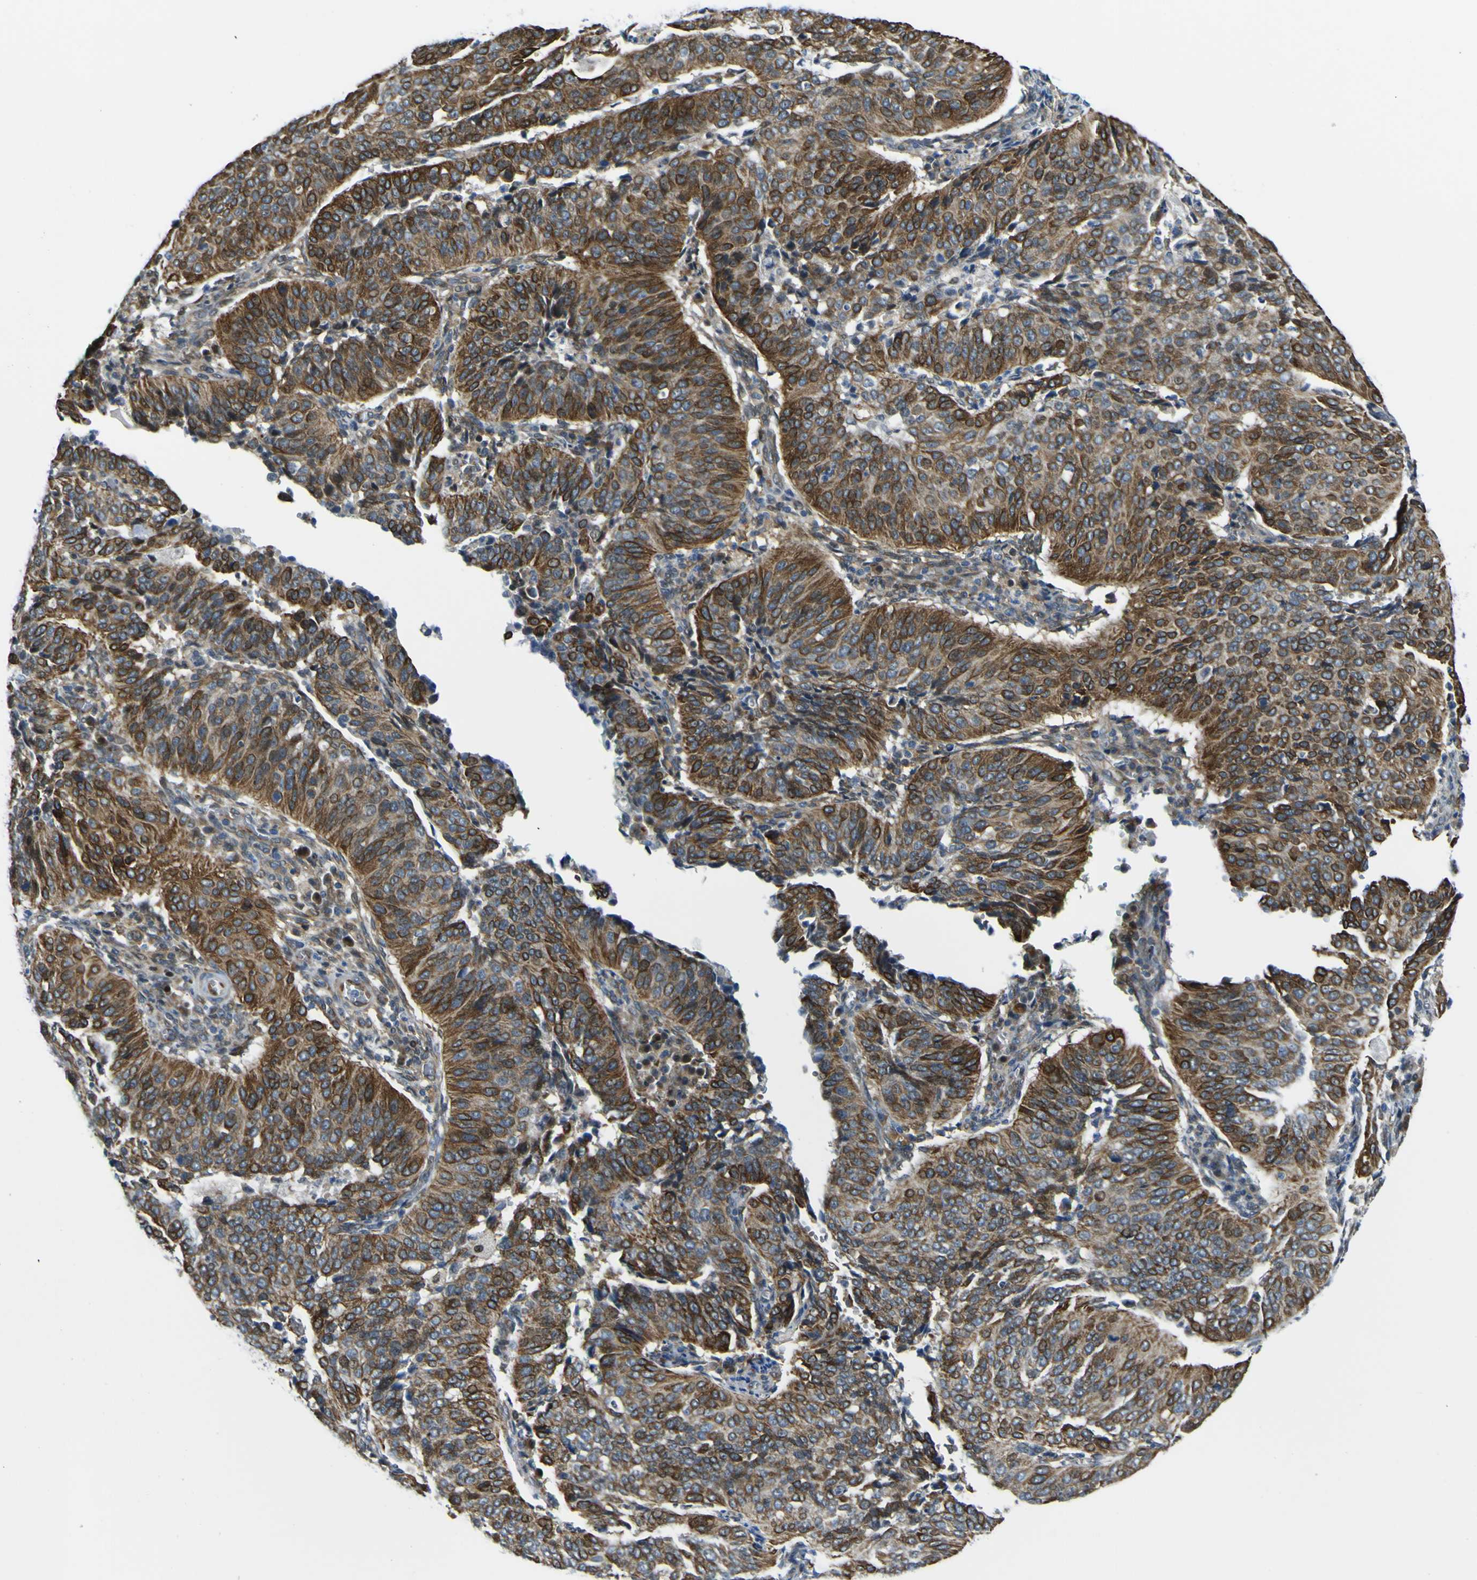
{"staining": {"intensity": "strong", "quantity": ">75%", "location": "cytoplasmic/membranous"}, "tissue": "cervical cancer", "cell_type": "Tumor cells", "image_type": "cancer", "snomed": [{"axis": "morphology", "description": "Normal tissue, NOS"}, {"axis": "morphology", "description": "Squamous cell carcinoma, NOS"}, {"axis": "topography", "description": "Cervix"}], "caption": "High-magnification brightfield microscopy of cervical cancer (squamous cell carcinoma) stained with DAB (brown) and counterstained with hematoxylin (blue). tumor cells exhibit strong cytoplasmic/membranous positivity is seen in approximately>75% of cells.", "gene": "KDM7A", "patient": {"sex": "female", "age": 39}}